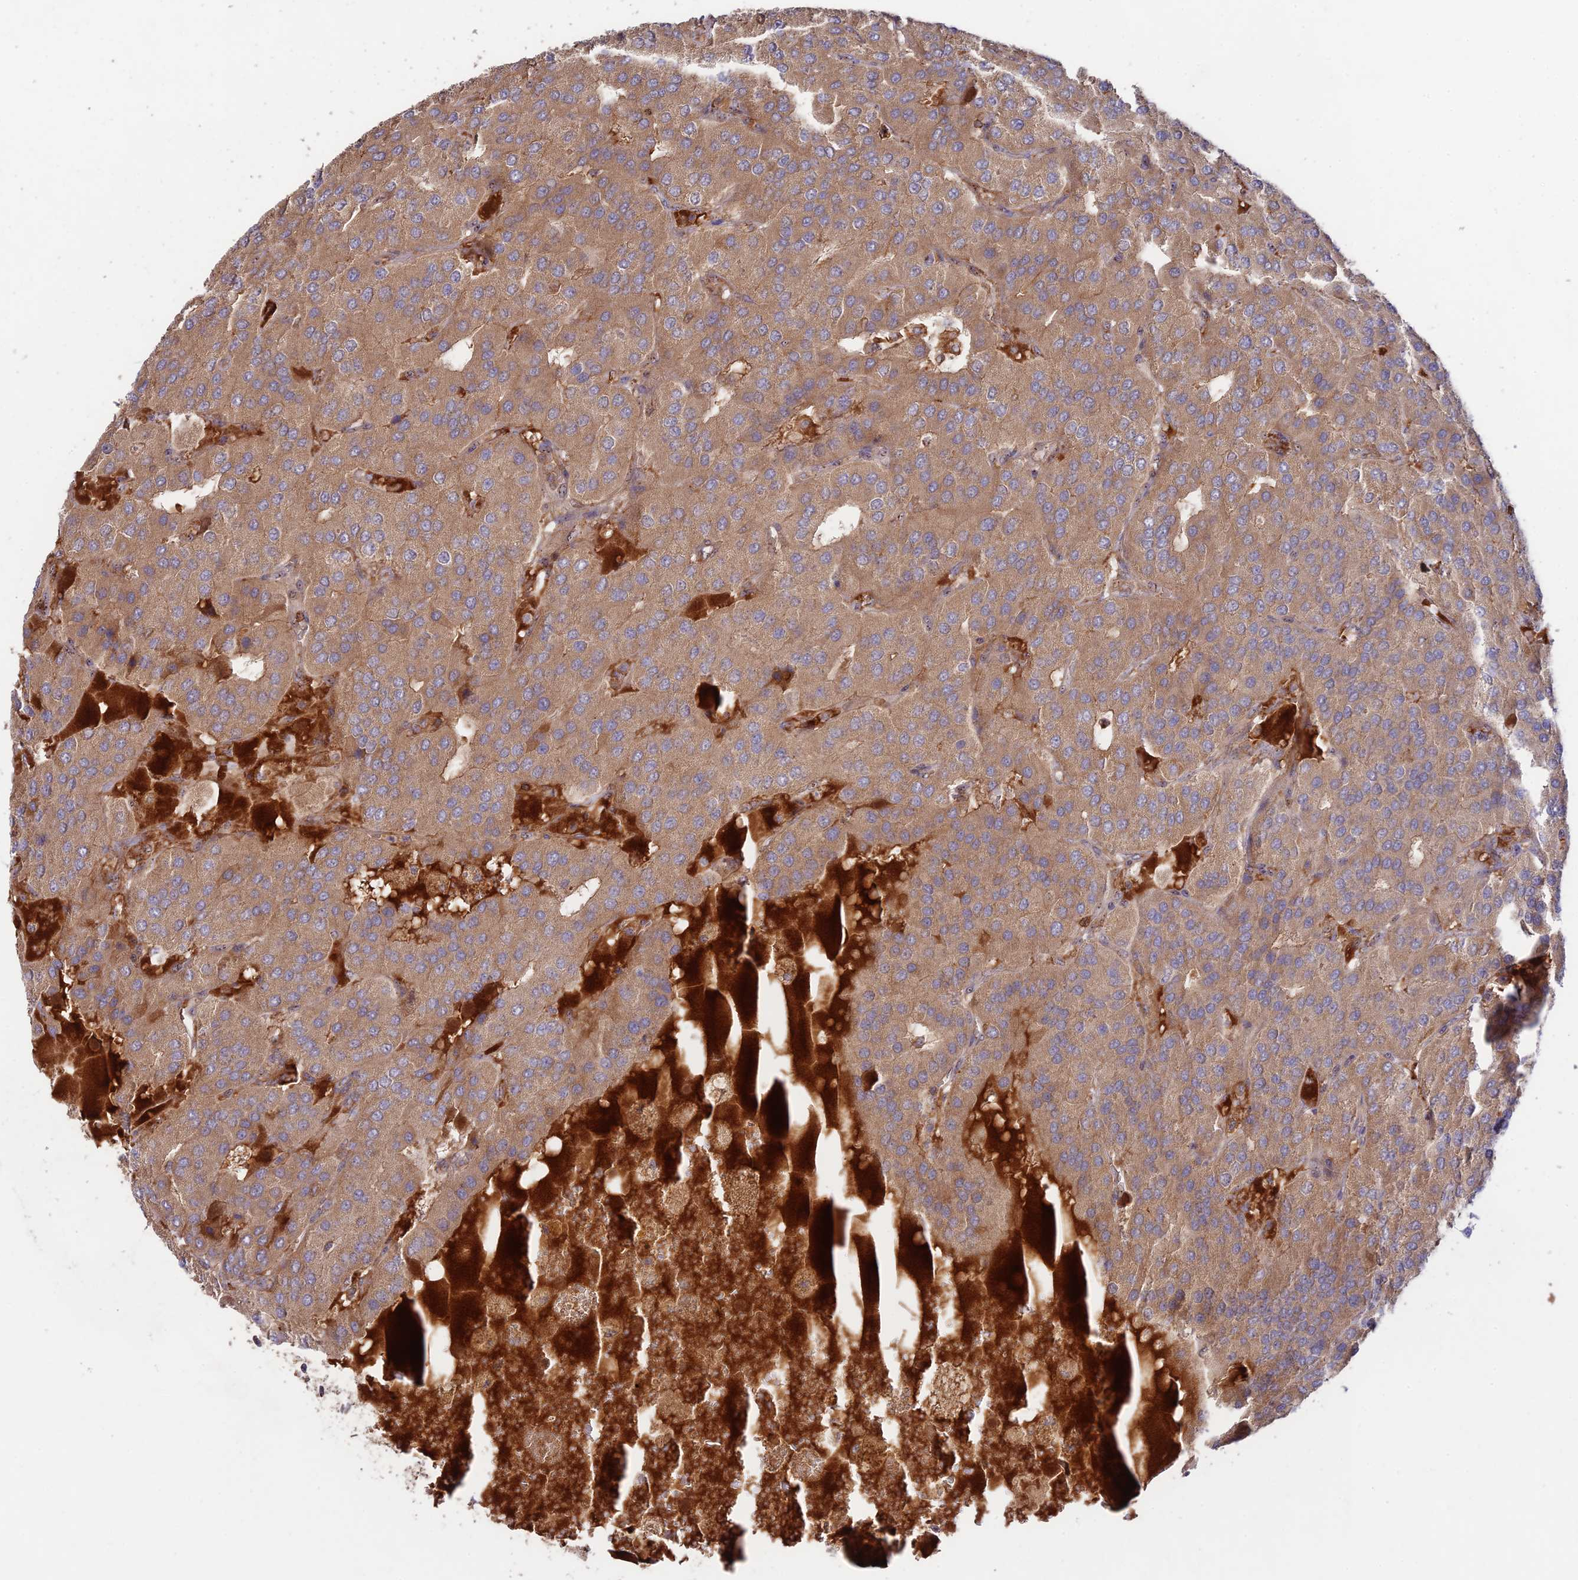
{"staining": {"intensity": "weak", "quantity": ">75%", "location": "cytoplasmic/membranous"}, "tissue": "parathyroid gland", "cell_type": "Glandular cells", "image_type": "normal", "snomed": [{"axis": "morphology", "description": "Normal tissue, NOS"}, {"axis": "morphology", "description": "Adenoma, NOS"}, {"axis": "topography", "description": "Parathyroid gland"}], "caption": "Parathyroid gland was stained to show a protein in brown. There is low levels of weak cytoplasmic/membranous staining in approximately >75% of glandular cells. The staining was performed using DAB (3,3'-diaminobenzidine) to visualize the protein expression in brown, while the nuclei were stained in blue with hematoxylin (Magnification: 20x).", "gene": "CLCF1", "patient": {"sex": "female", "age": 86}}